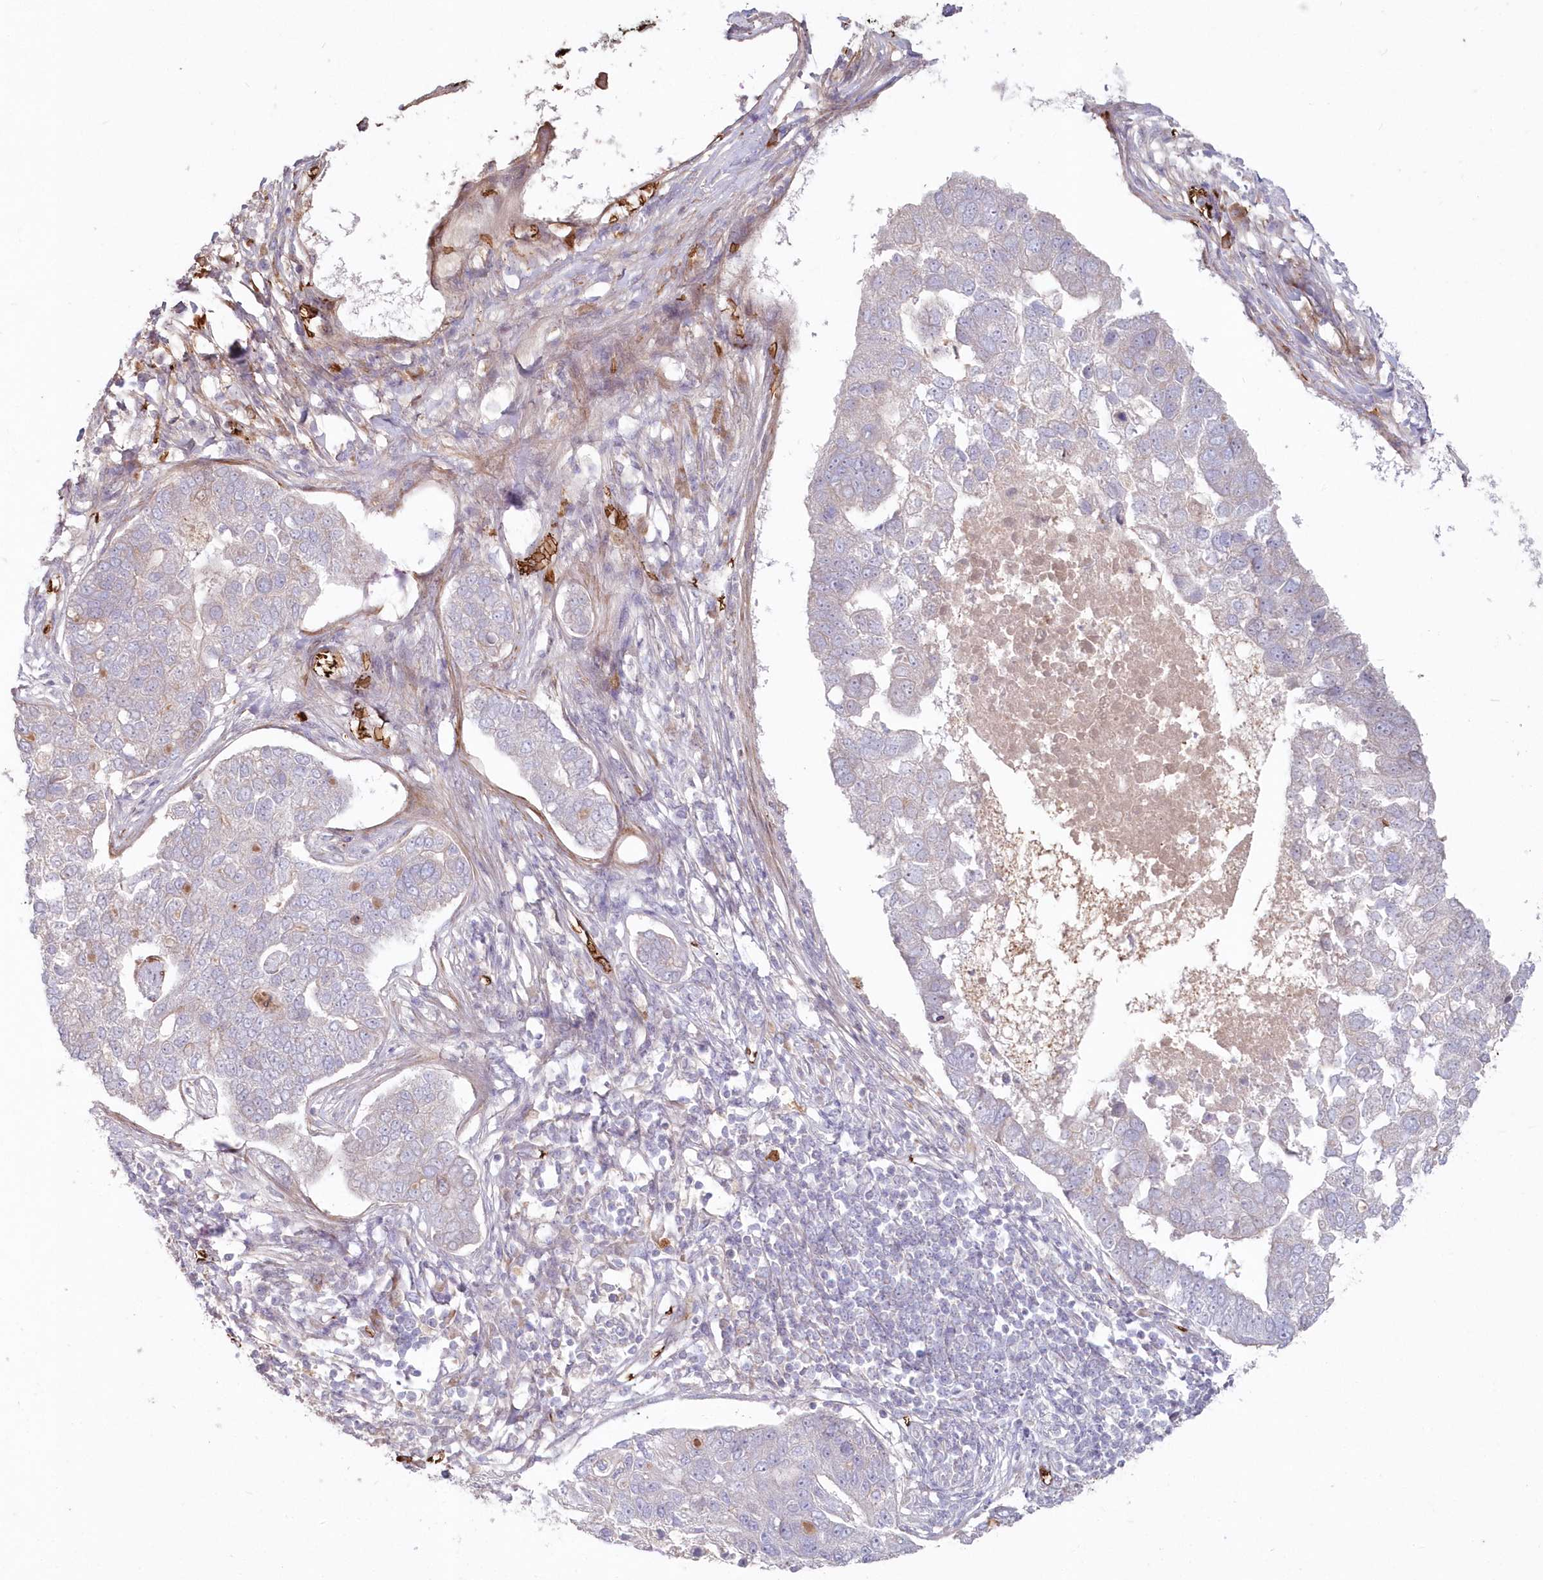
{"staining": {"intensity": "moderate", "quantity": "<25%", "location": "cytoplasmic/membranous"}, "tissue": "pancreatic cancer", "cell_type": "Tumor cells", "image_type": "cancer", "snomed": [{"axis": "morphology", "description": "Adenocarcinoma, NOS"}, {"axis": "topography", "description": "Pancreas"}], "caption": "About <25% of tumor cells in human adenocarcinoma (pancreatic) reveal moderate cytoplasmic/membranous protein expression as visualized by brown immunohistochemical staining.", "gene": "SERINC1", "patient": {"sex": "female", "age": 61}}